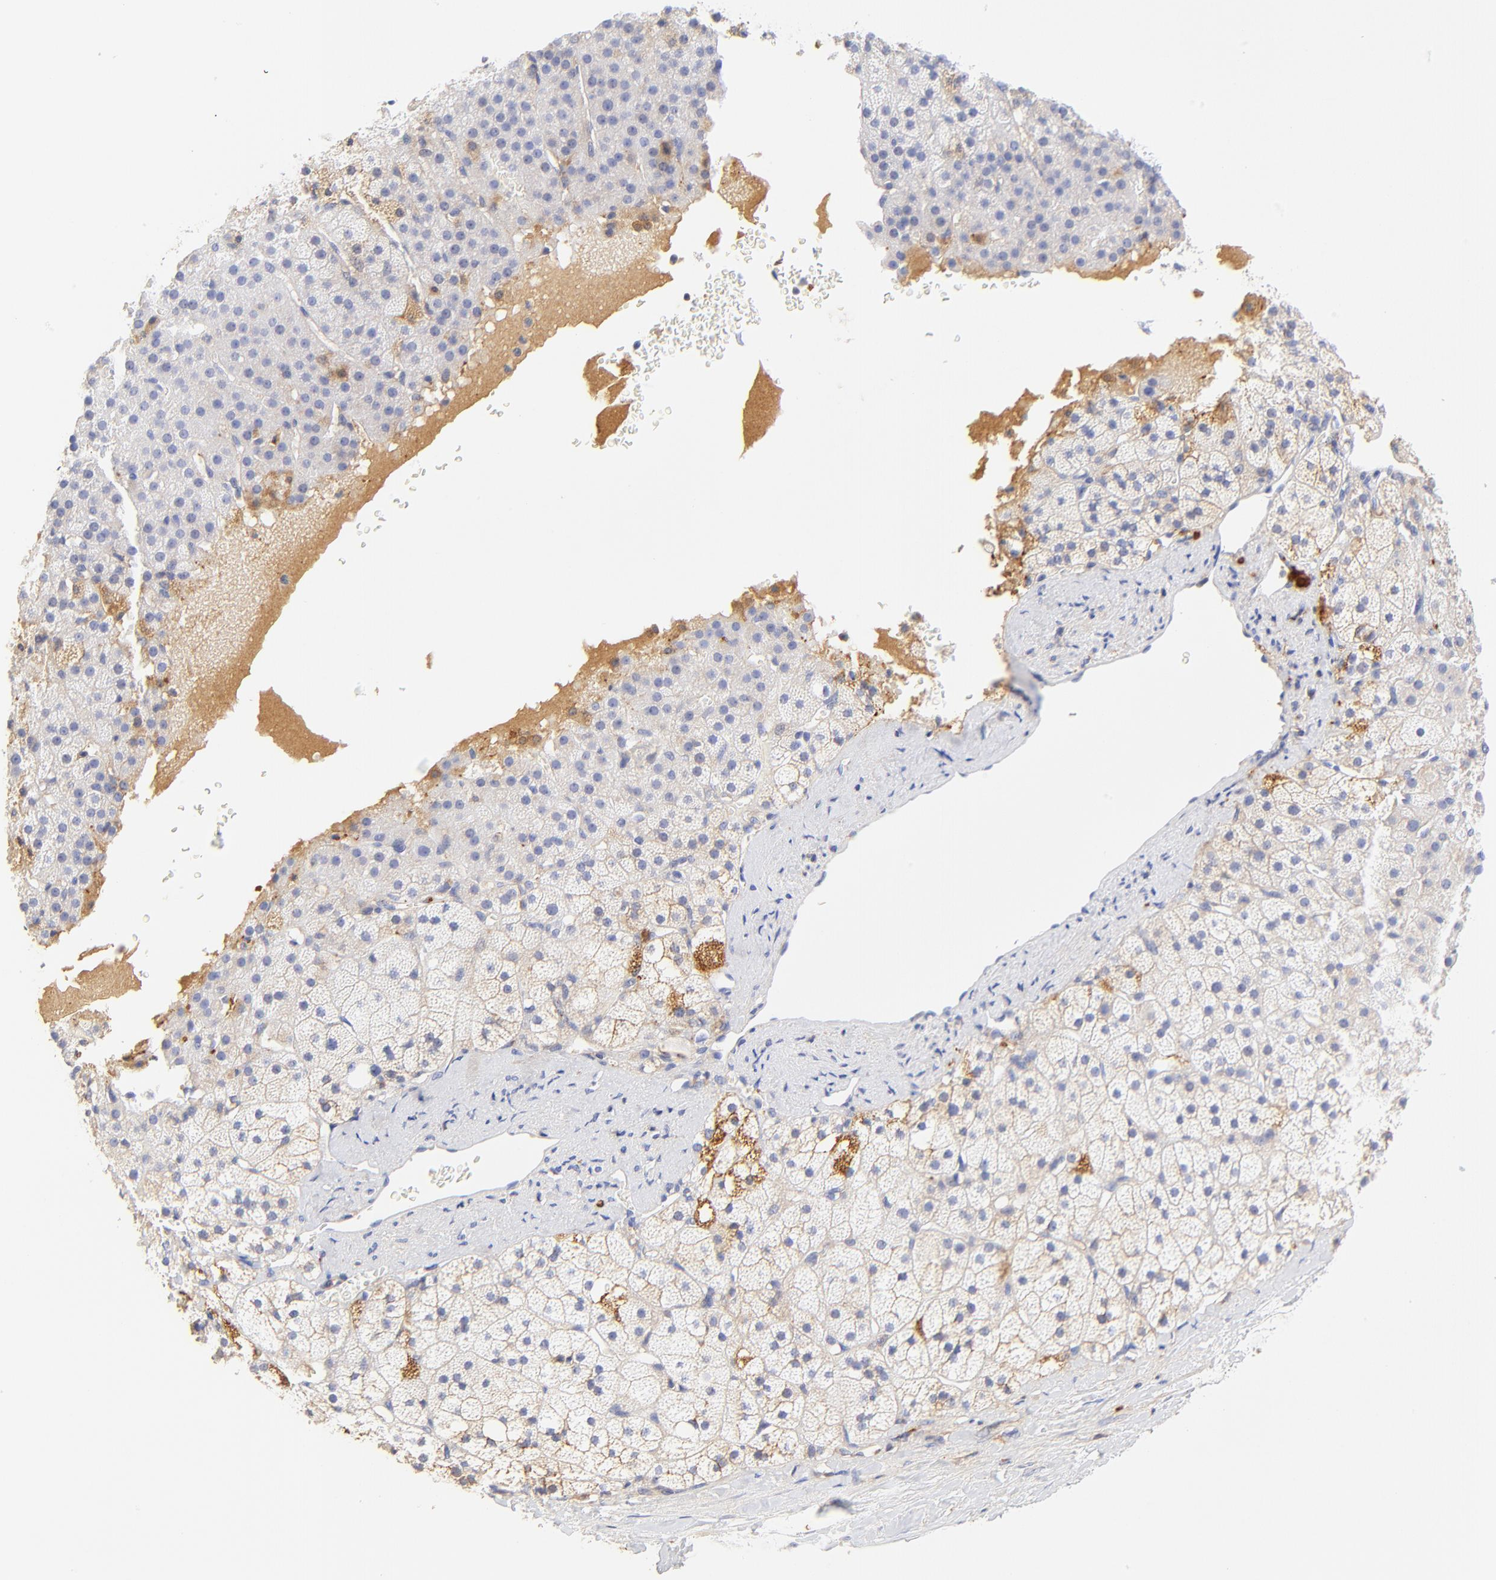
{"staining": {"intensity": "moderate", "quantity": "<25%", "location": "cytoplasmic/membranous"}, "tissue": "adrenal gland", "cell_type": "Glandular cells", "image_type": "normal", "snomed": [{"axis": "morphology", "description": "Normal tissue, NOS"}, {"axis": "topography", "description": "Adrenal gland"}], "caption": "Brown immunohistochemical staining in benign human adrenal gland shows moderate cytoplasmic/membranous expression in about <25% of glandular cells. (brown staining indicates protein expression, while blue staining denotes nuclei).", "gene": "MDGA2", "patient": {"sex": "male", "age": 35}}